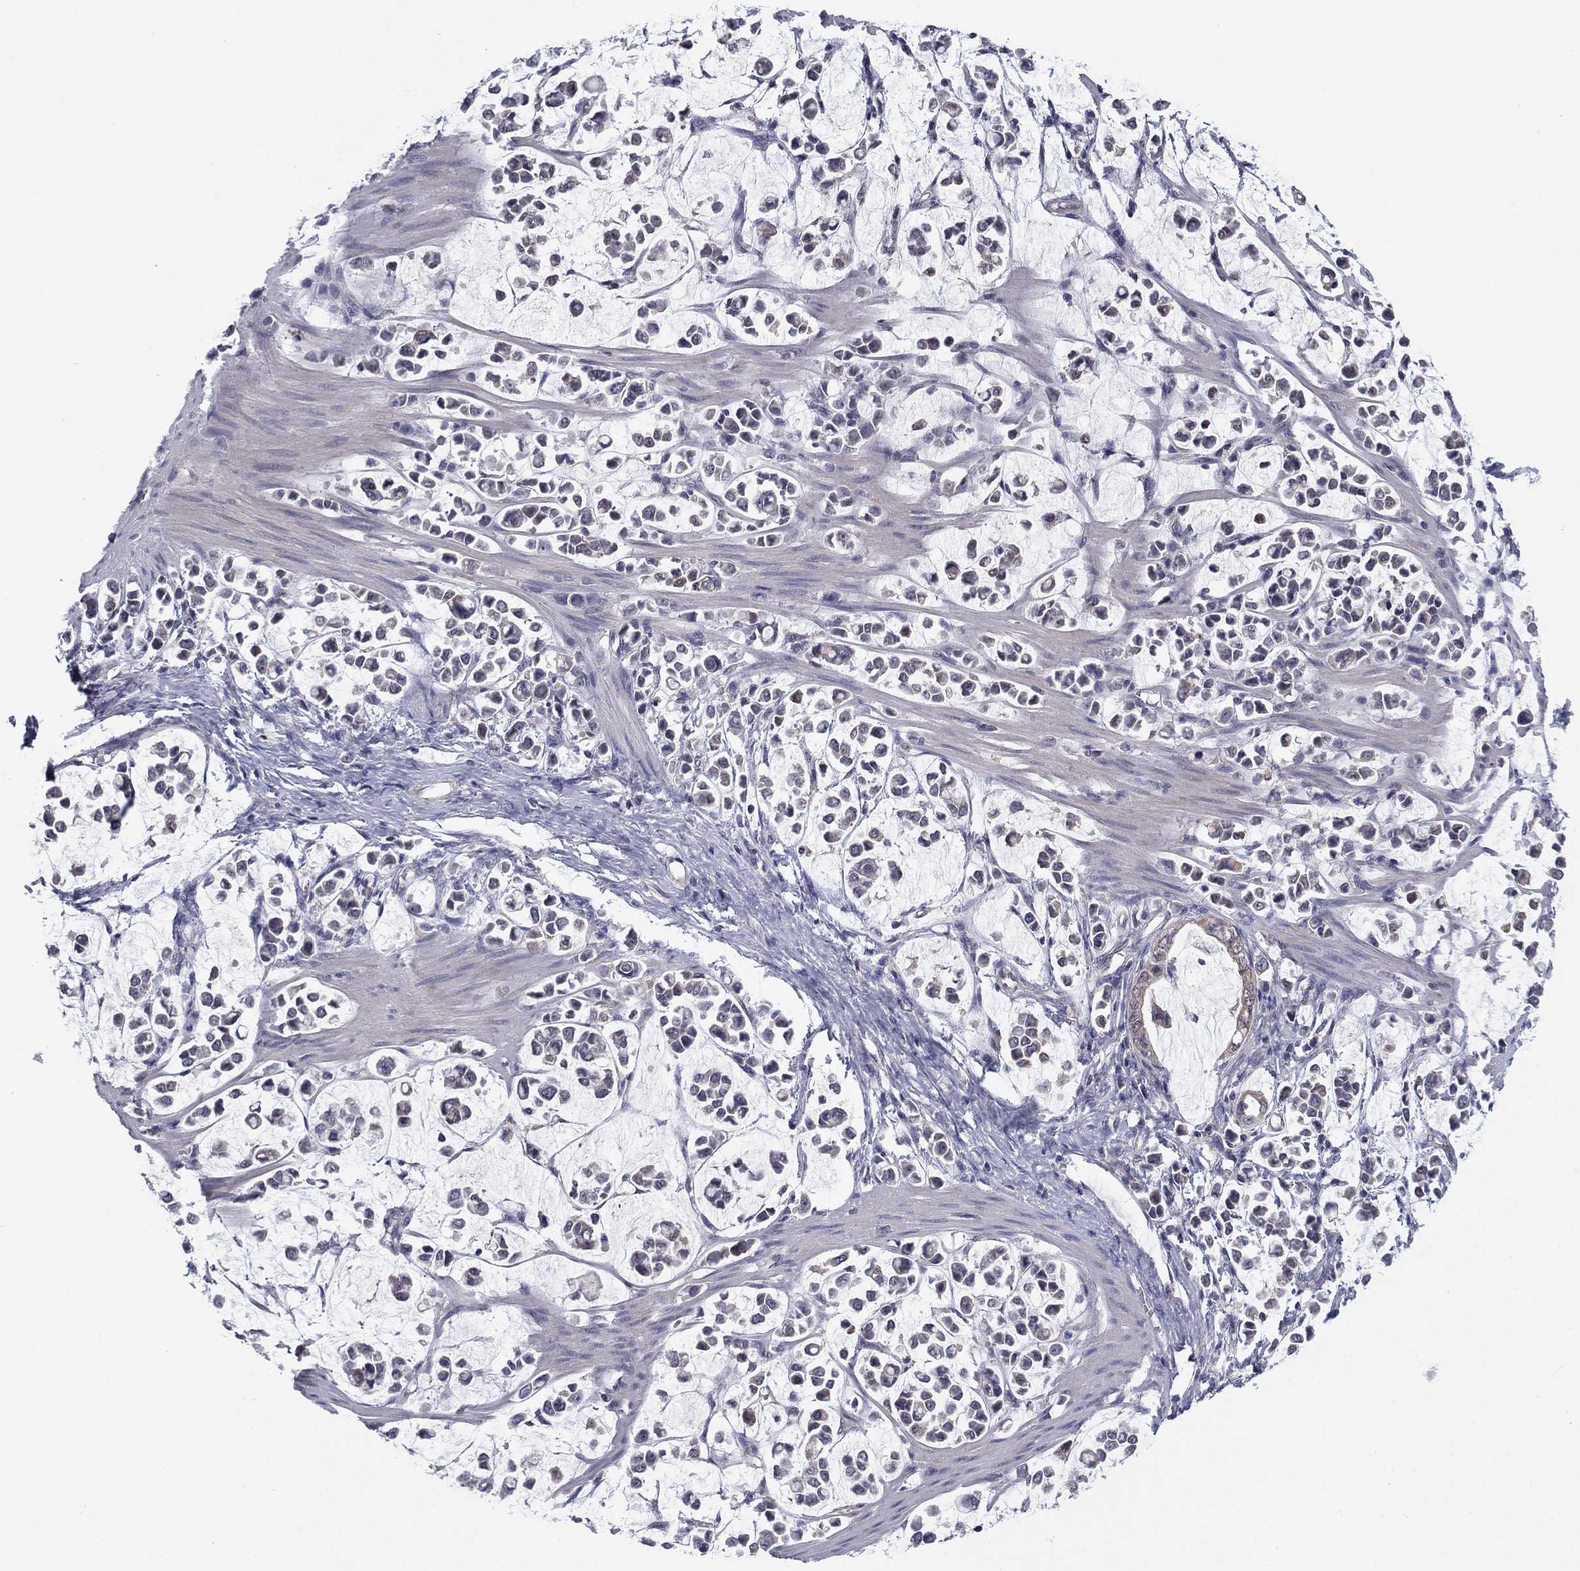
{"staining": {"intensity": "negative", "quantity": "none", "location": "none"}, "tissue": "stomach cancer", "cell_type": "Tumor cells", "image_type": "cancer", "snomed": [{"axis": "morphology", "description": "Adenocarcinoma, NOS"}, {"axis": "topography", "description": "Stomach"}], "caption": "Human stomach adenocarcinoma stained for a protein using immunohistochemistry shows no positivity in tumor cells.", "gene": "GRHPR", "patient": {"sex": "male", "age": 82}}